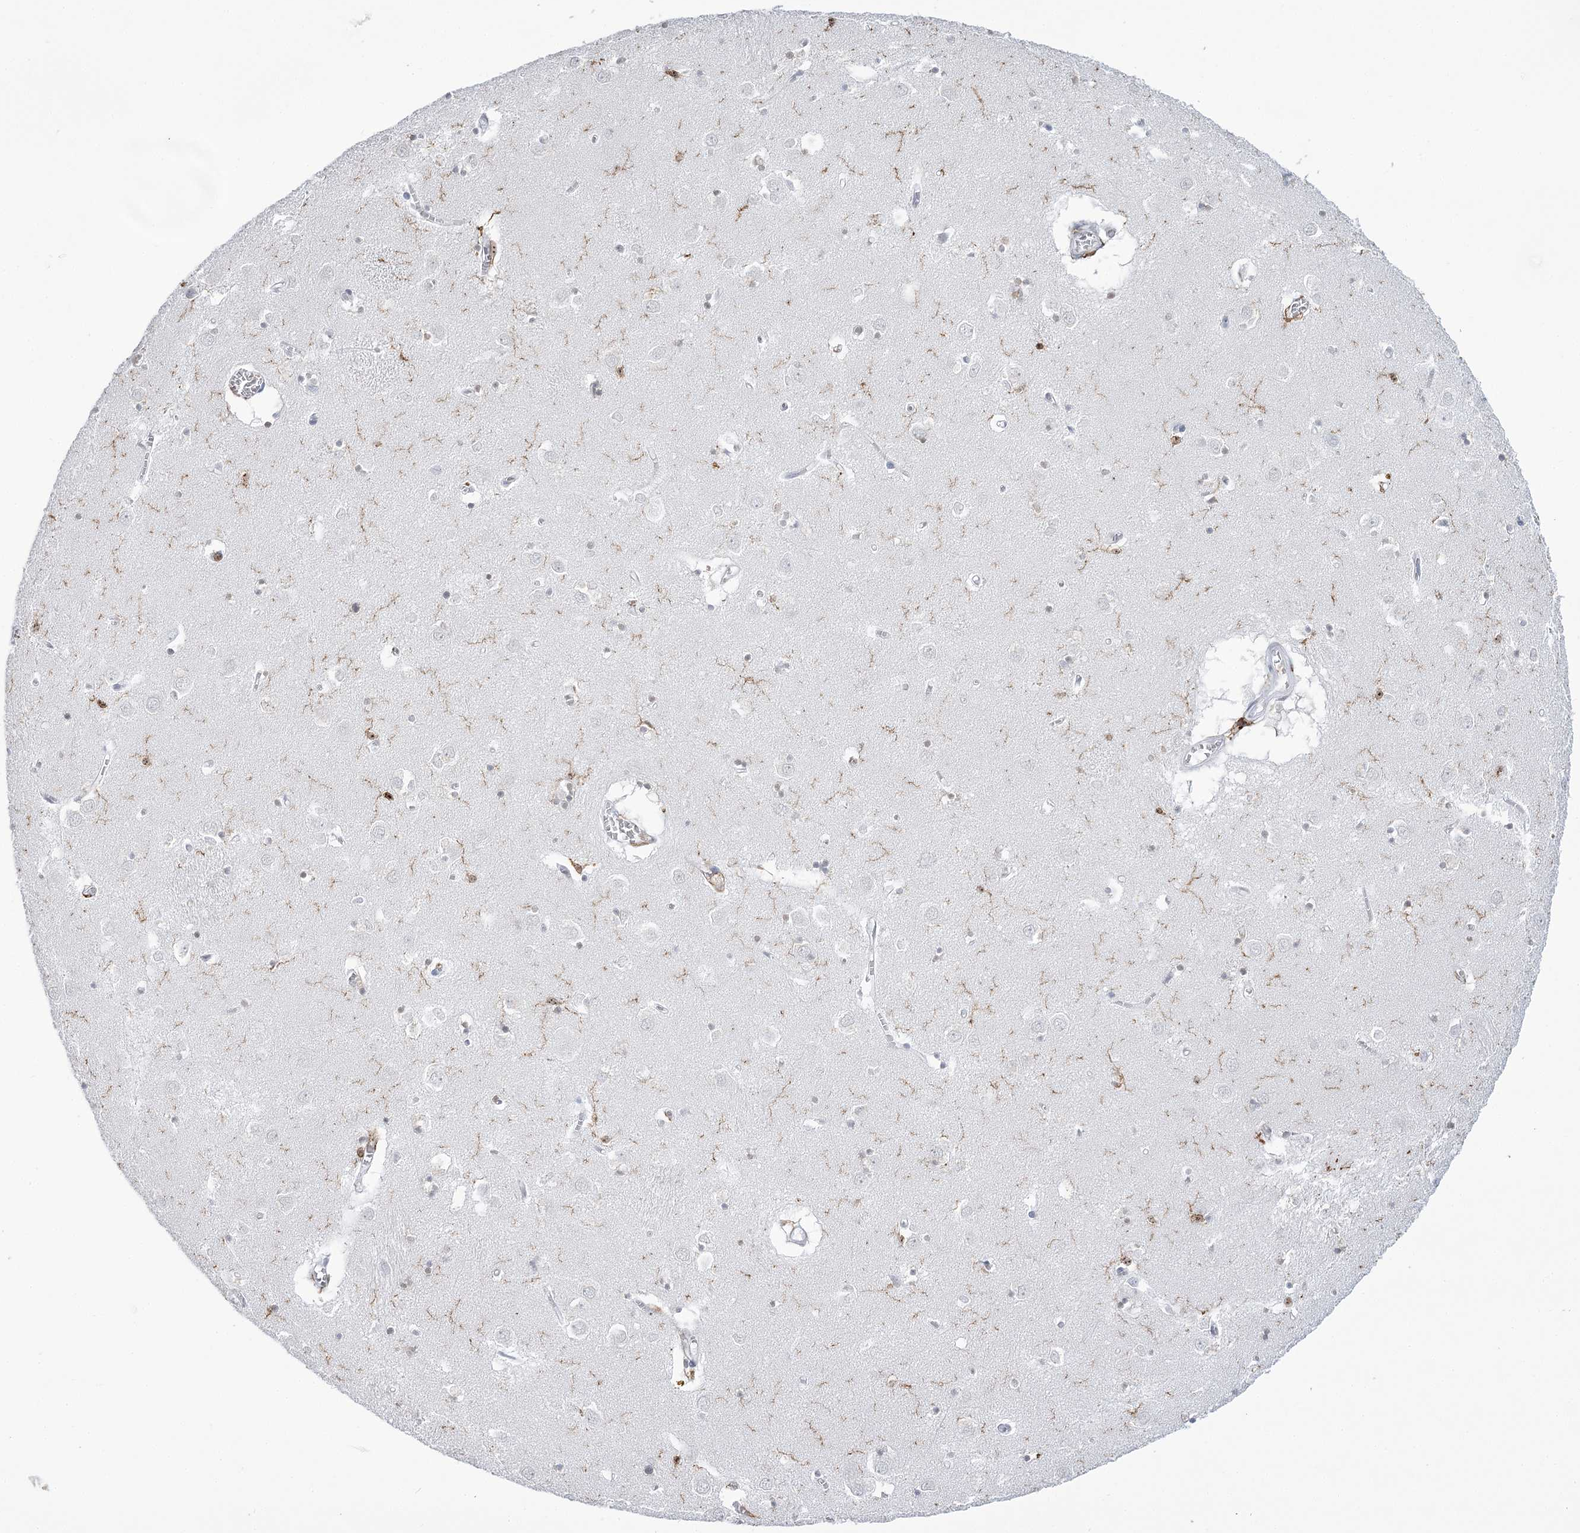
{"staining": {"intensity": "moderate", "quantity": "<25%", "location": "cytoplasmic/membranous,nuclear"}, "tissue": "caudate", "cell_type": "Glial cells", "image_type": "normal", "snomed": [{"axis": "morphology", "description": "Normal tissue, NOS"}, {"axis": "topography", "description": "Lateral ventricle wall"}], "caption": "A histopathology image of caudate stained for a protein demonstrates moderate cytoplasmic/membranous,nuclear brown staining in glial cells. Nuclei are stained in blue.", "gene": "C11orf1", "patient": {"sex": "male", "age": 70}}